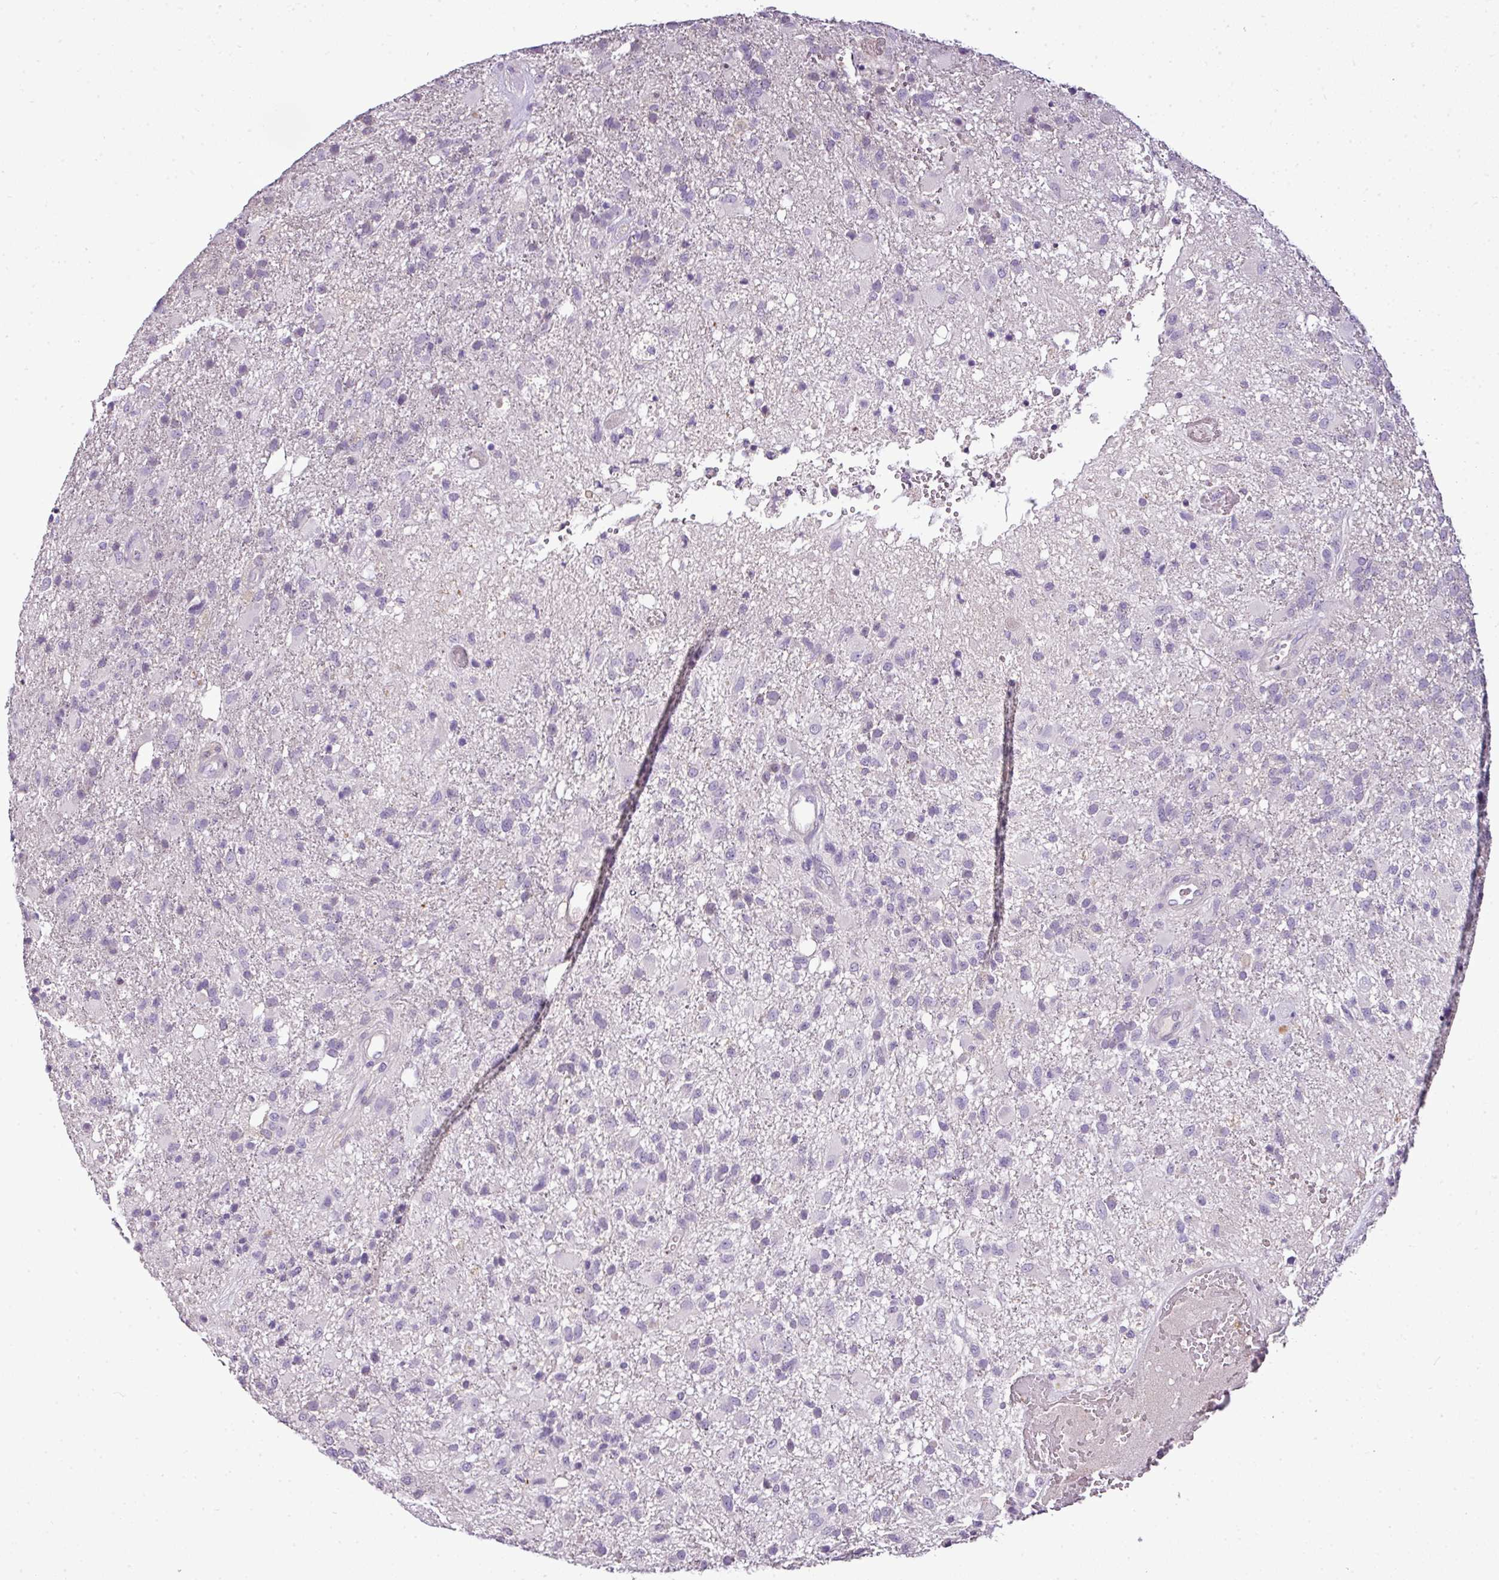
{"staining": {"intensity": "negative", "quantity": "none", "location": "none"}, "tissue": "glioma", "cell_type": "Tumor cells", "image_type": "cancer", "snomed": [{"axis": "morphology", "description": "Glioma, malignant, High grade"}, {"axis": "topography", "description": "Brain"}], "caption": "A micrograph of malignant glioma (high-grade) stained for a protein displays no brown staining in tumor cells.", "gene": "TEX30", "patient": {"sex": "female", "age": 74}}